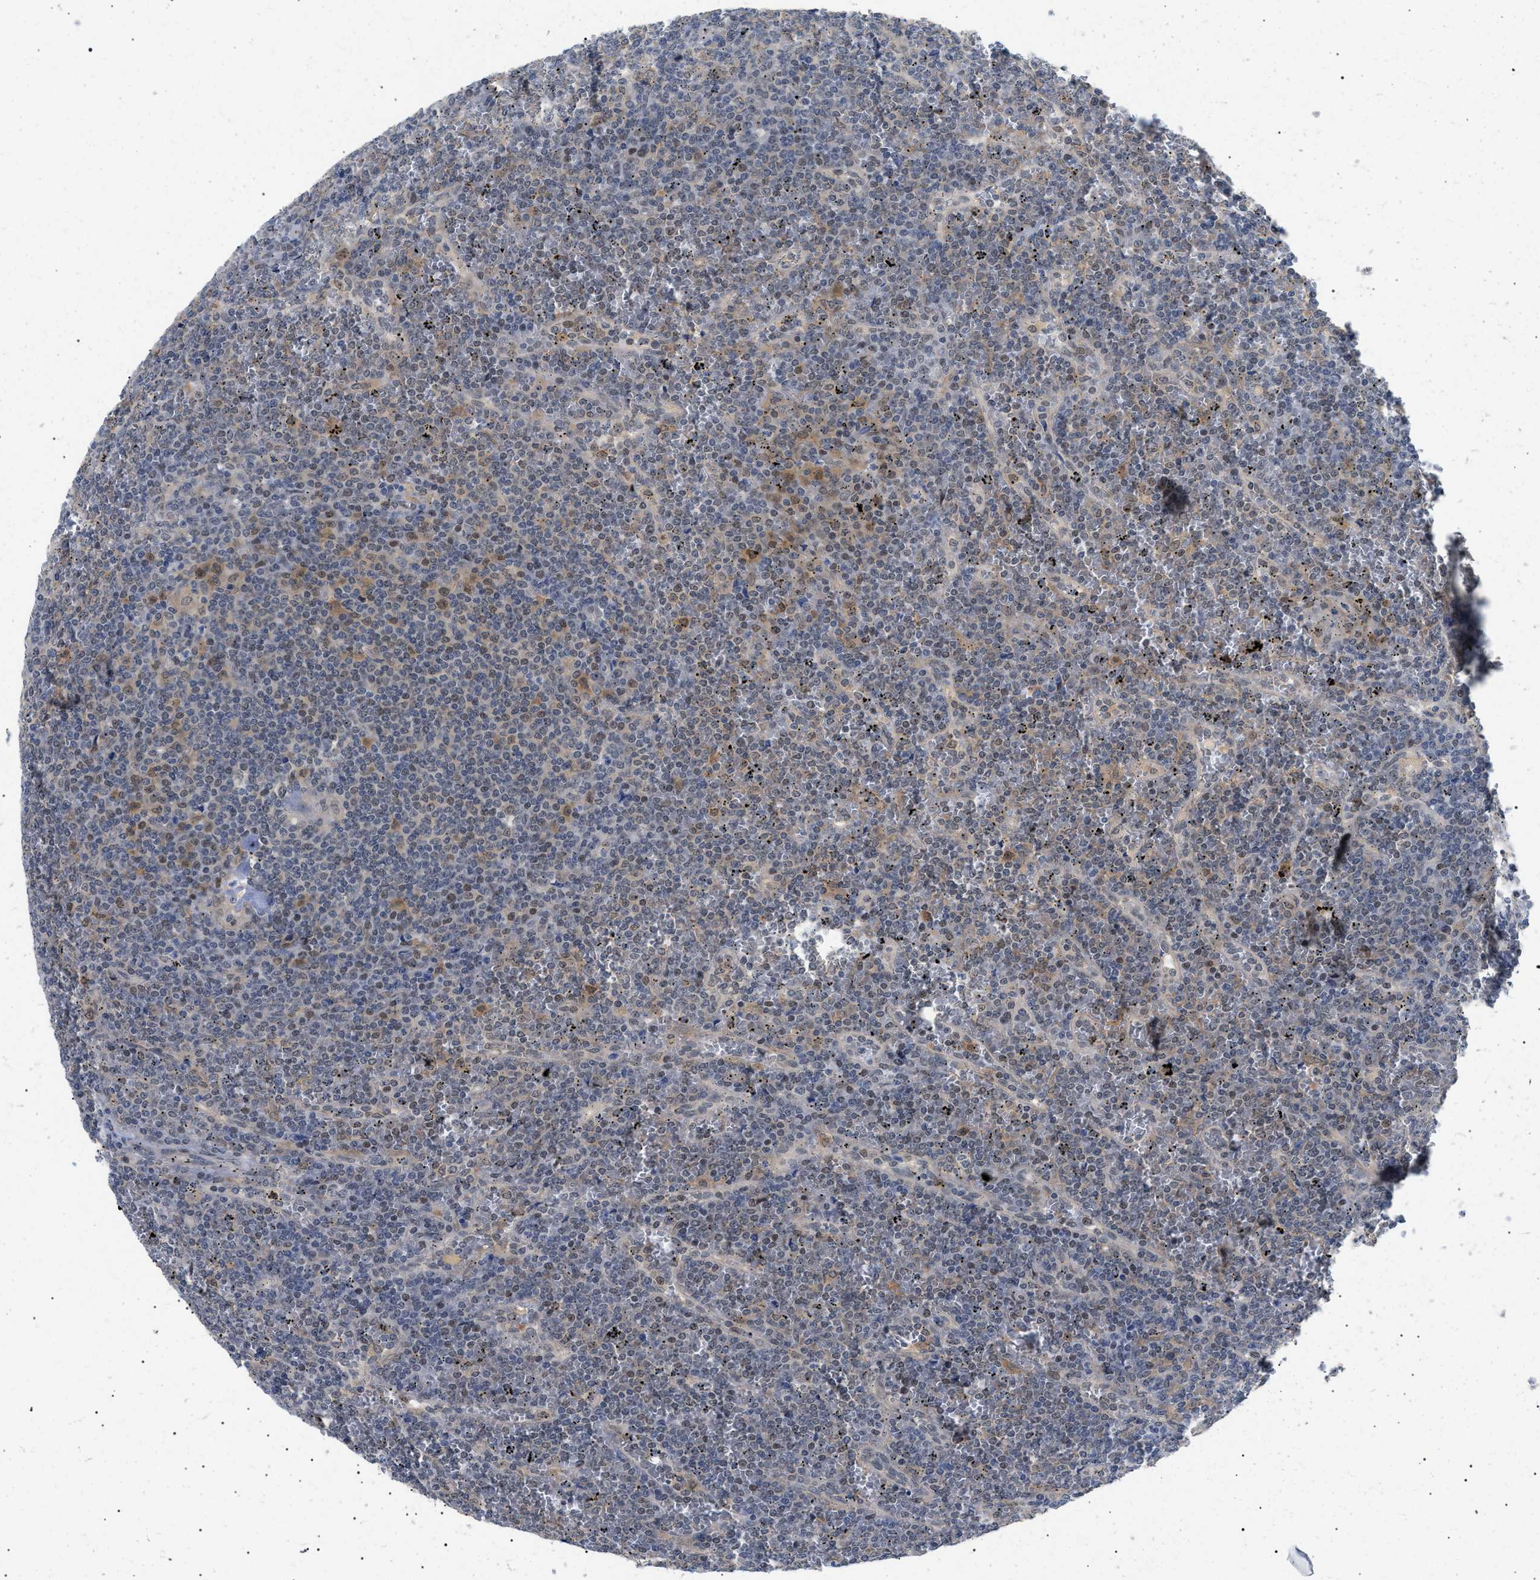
{"staining": {"intensity": "weak", "quantity": "25%-75%", "location": "cytoplasmic/membranous,nuclear"}, "tissue": "lymphoma", "cell_type": "Tumor cells", "image_type": "cancer", "snomed": [{"axis": "morphology", "description": "Malignant lymphoma, non-Hodgkin's type, Low grade"}, {"axis": "topography", "description": "Spleen"}], "caption": "Low-grade malignant lymphoma, non-Hodgkin's type stained for a protein displays weak cytoplasmic/membranous and nuclear positivity in tumor cells.", "gene": "GARRE1", "patient": {"sex": "female", "age": 19}}